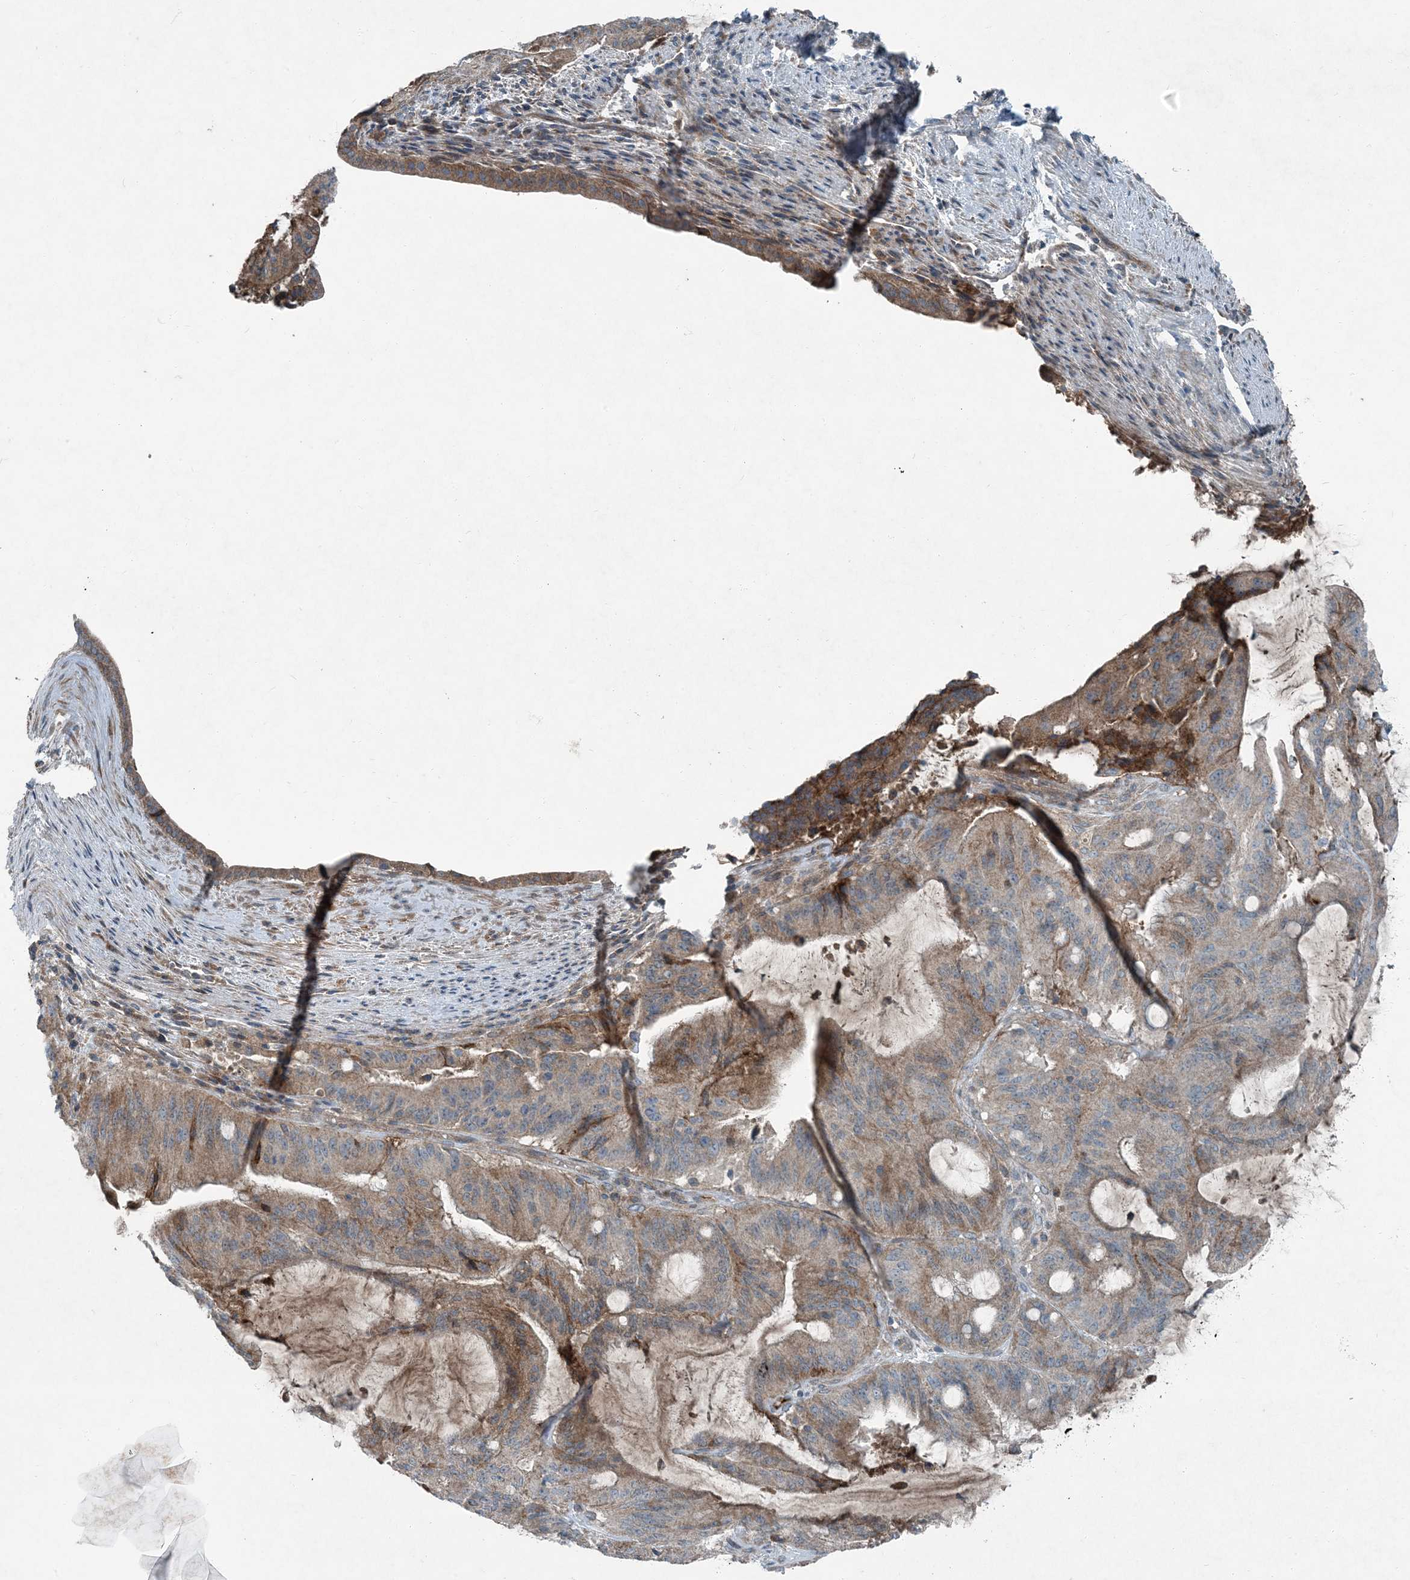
{"staining": {"intensity": "moderate", "quantity": "25%-75%", "location": "cytoplasmic/membranous"}, "tissue": "liver cancer", "cell_type": "Tumor cells", "image_type": "cancer", "snomed": [{"axis": "morphology", "description": "Normal tissue, NOS"}, {"axis": "morphology", "description": "Cholangiocarcinoma"}, {"axis": "topography", "description": "Liver"}, {"axis": "topography", "description": "Peripheral nerve tissue"}], "caption": "This micrograph shows liver cancer stained with IHC to label a protein in brown. The cytoplasmic/membranous of tumor cells show moderate positivity for the protein. Nuclei are counter-stained blue.", "gene": "APOM", "patient": {"sex": "female", "age": 73}}